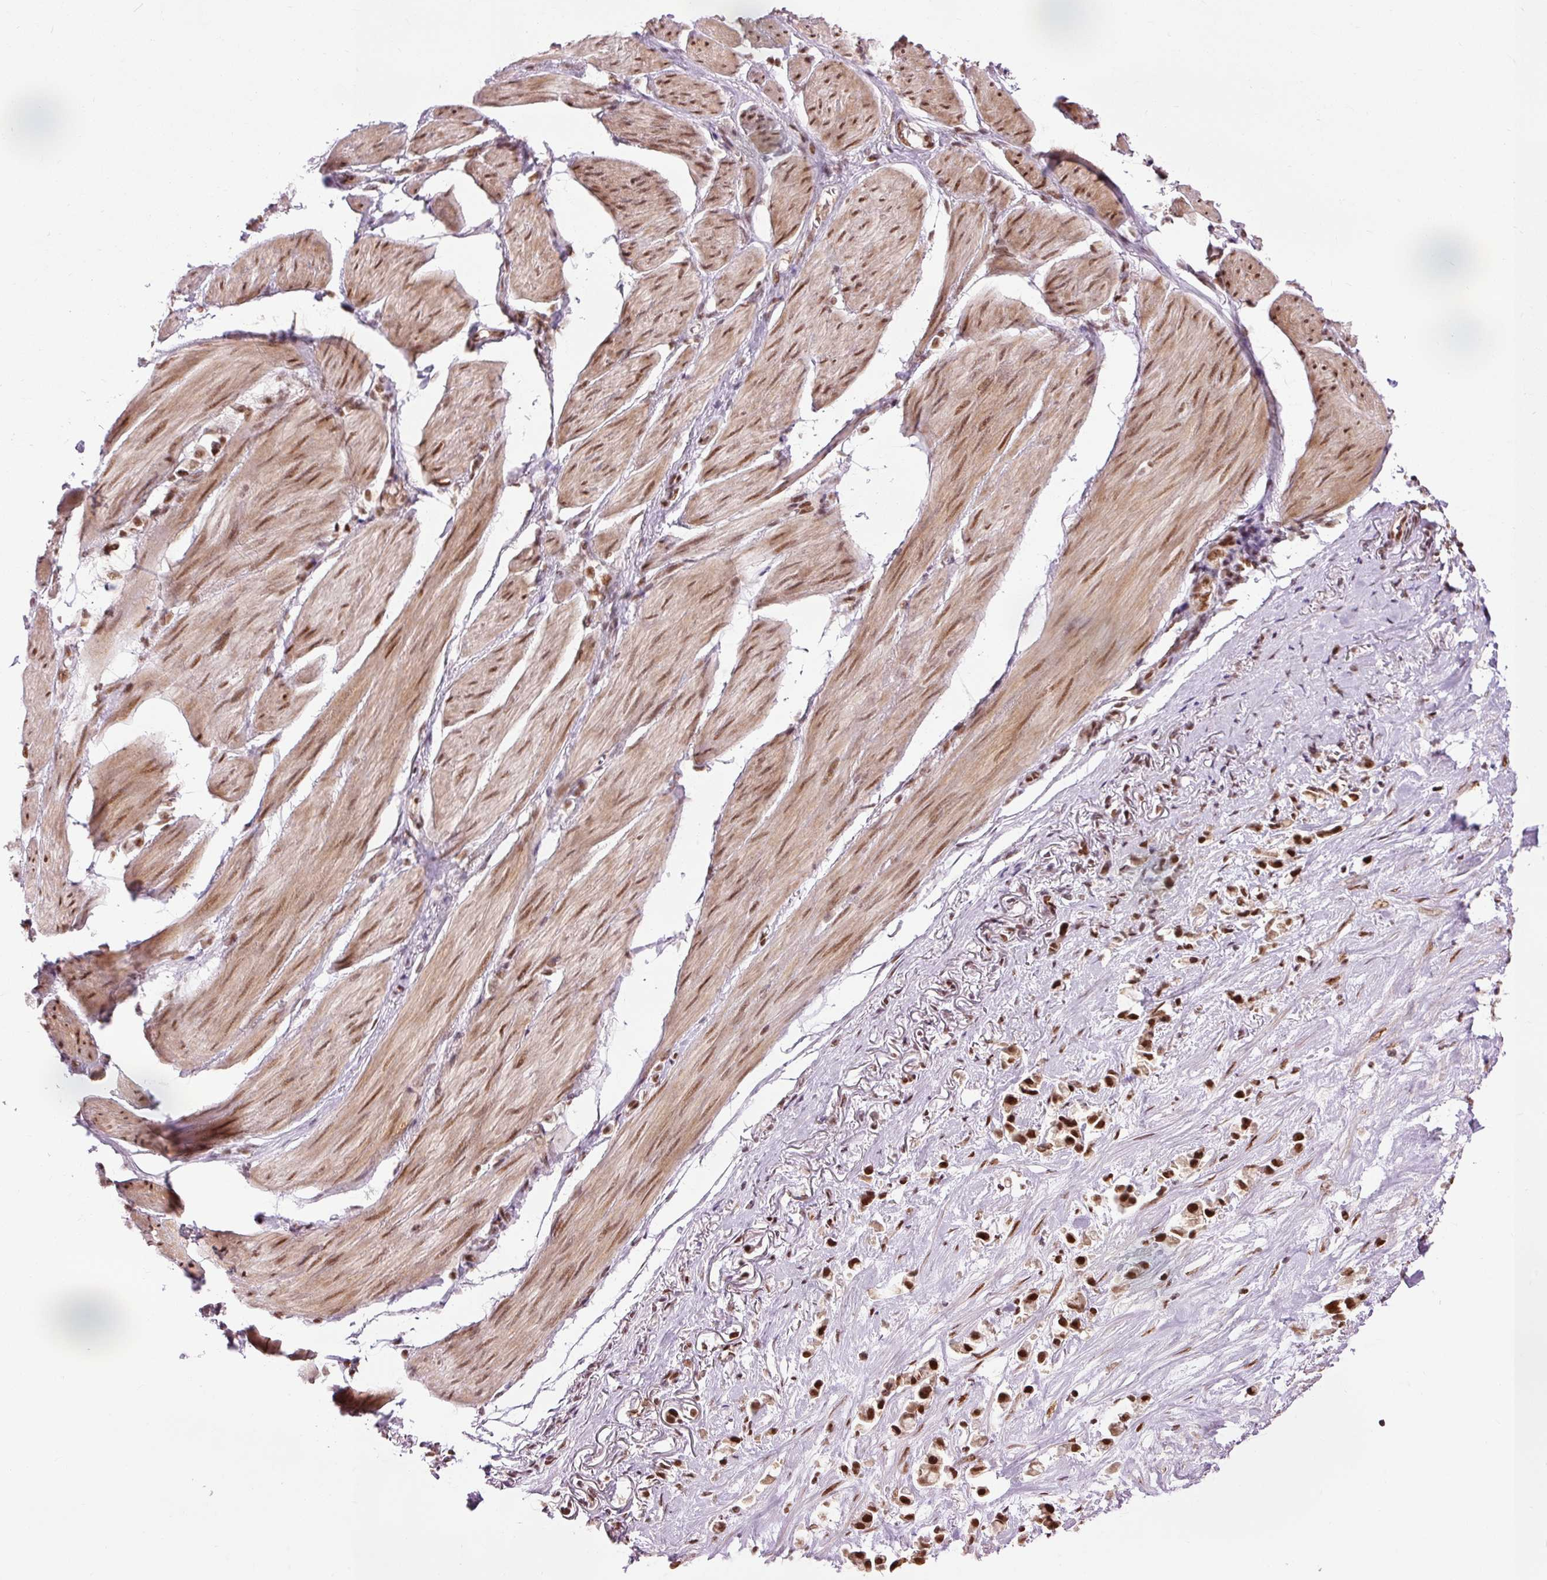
{"staining": {"intensity": "strong", "quantity": ">75%", "location": "nuclear"}, "tissue": "stomach cancer", "cell_type": "Tumor cells", "image_type": "cancer", "snomed": [{"axis": "morphology", "description": "Adenocarcinoma, NOS"}, {"axis": "topography", "description": "Stomach"}], "caption": "Immunohistochemistry photomicrograph of neoplastic tissue: human stomach cancer stained using immunohistochemistry (IHC) exhibits high levels of strong protein expression localized specifically in the nuclear of tumor cells, appearing as a nuclear brown color.", "gene": "ZBTB44", "patient": {"sex": "female", "age": 81}}